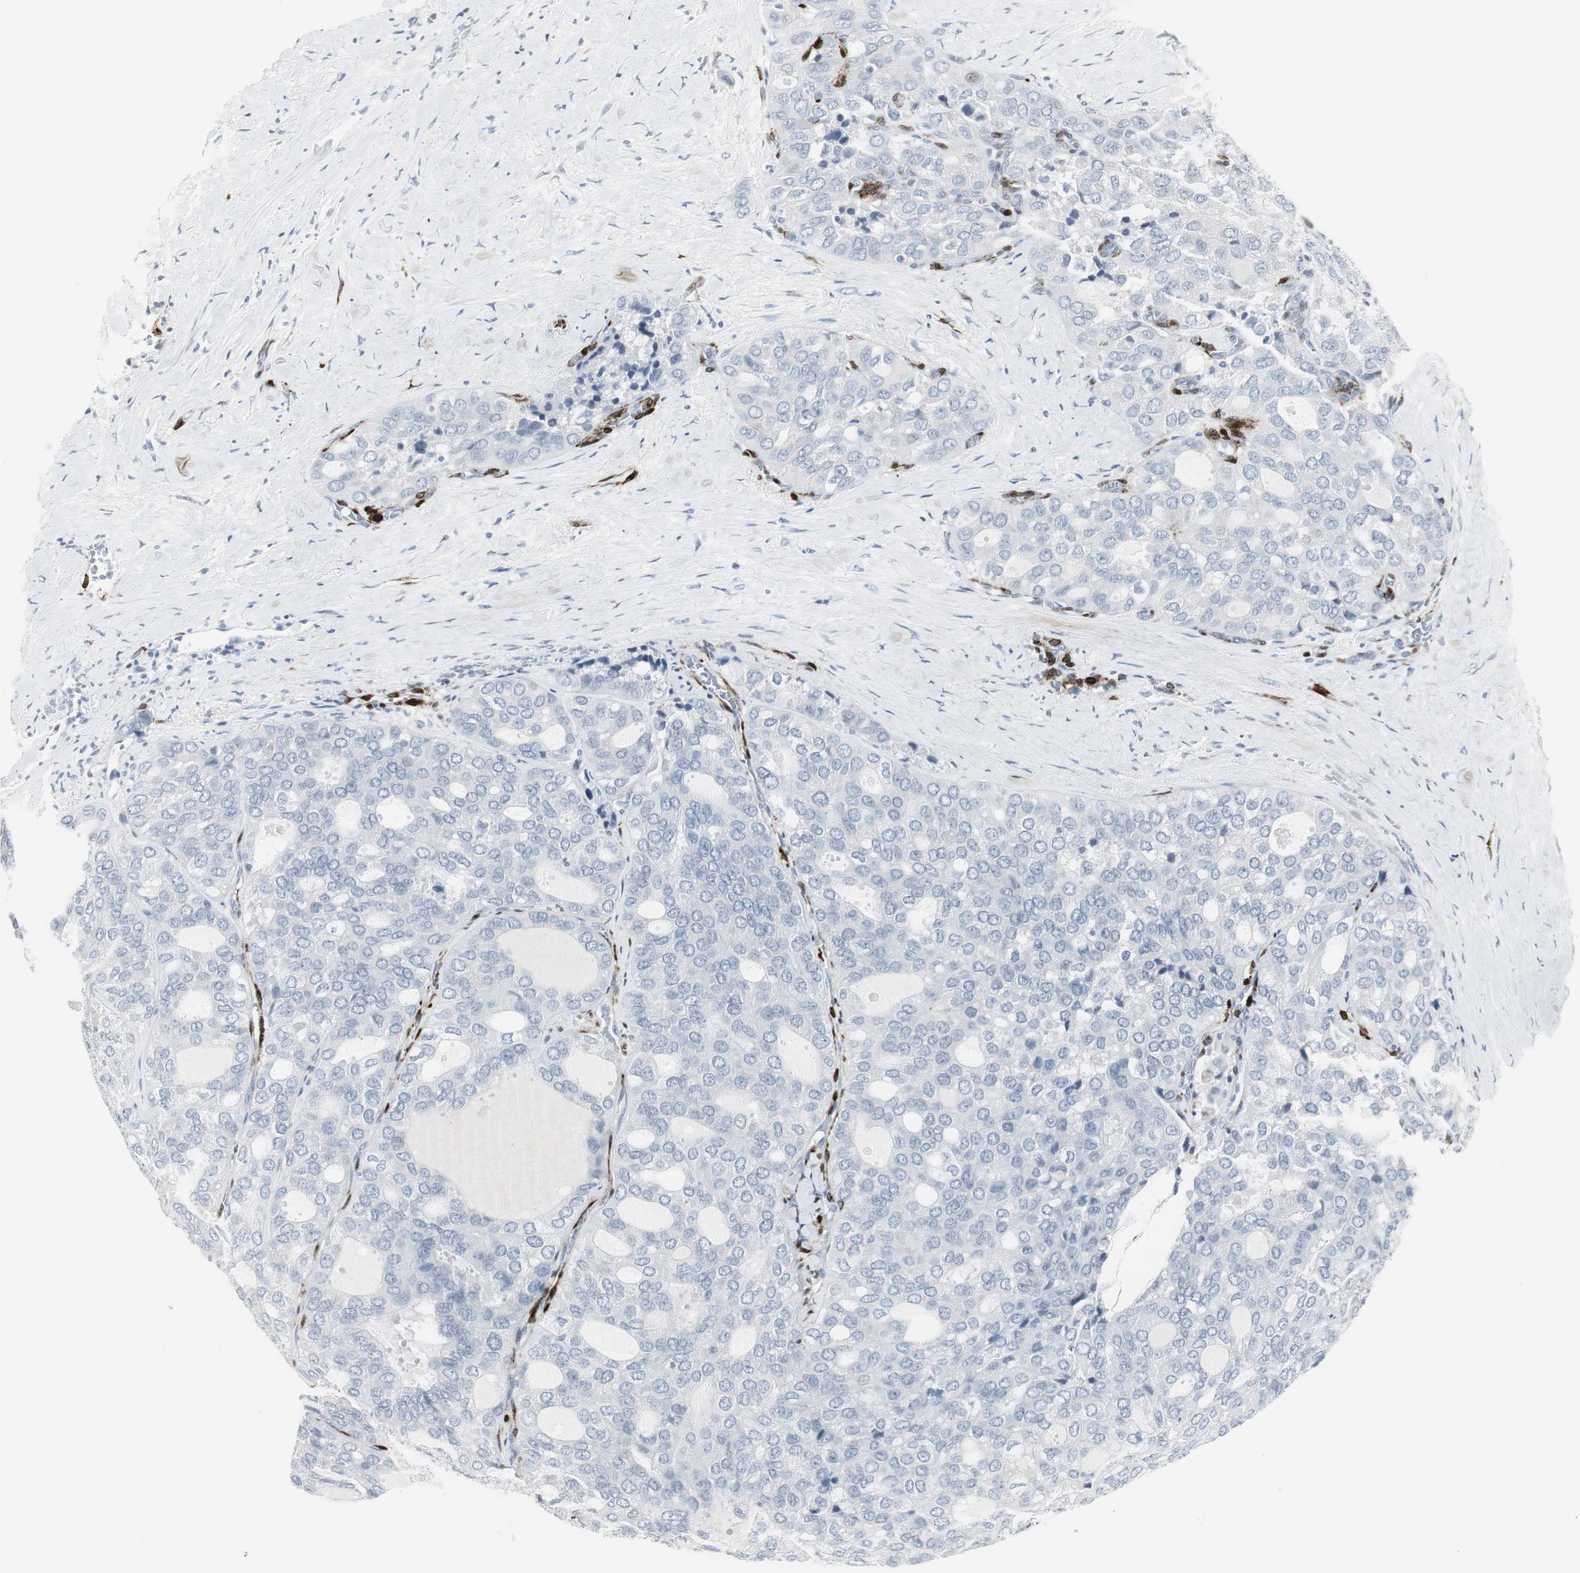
{"staining": {"intensity": "negative", "quantity": "none", "location": "none"}, "tissue": "thyroid cancer", "cell_type": "Tumor cells", "image_type": "cancer", "snomed": [{"axis": "morphology", "description": "Follicular adenoma carcinoma, NOS"}, {"axis": "topography", "description": "Thyroid gland"}], "caption": "The histopathology image displays no significant positivity in tumor cells of thyroid cancer. (Brightfield microscopy of DAB (3,3'-diaminobenzidine) immunohistochemistry at high magnification).", "gene": "PPP1R14A", "patient": {"sex": "male", "age": 75}}